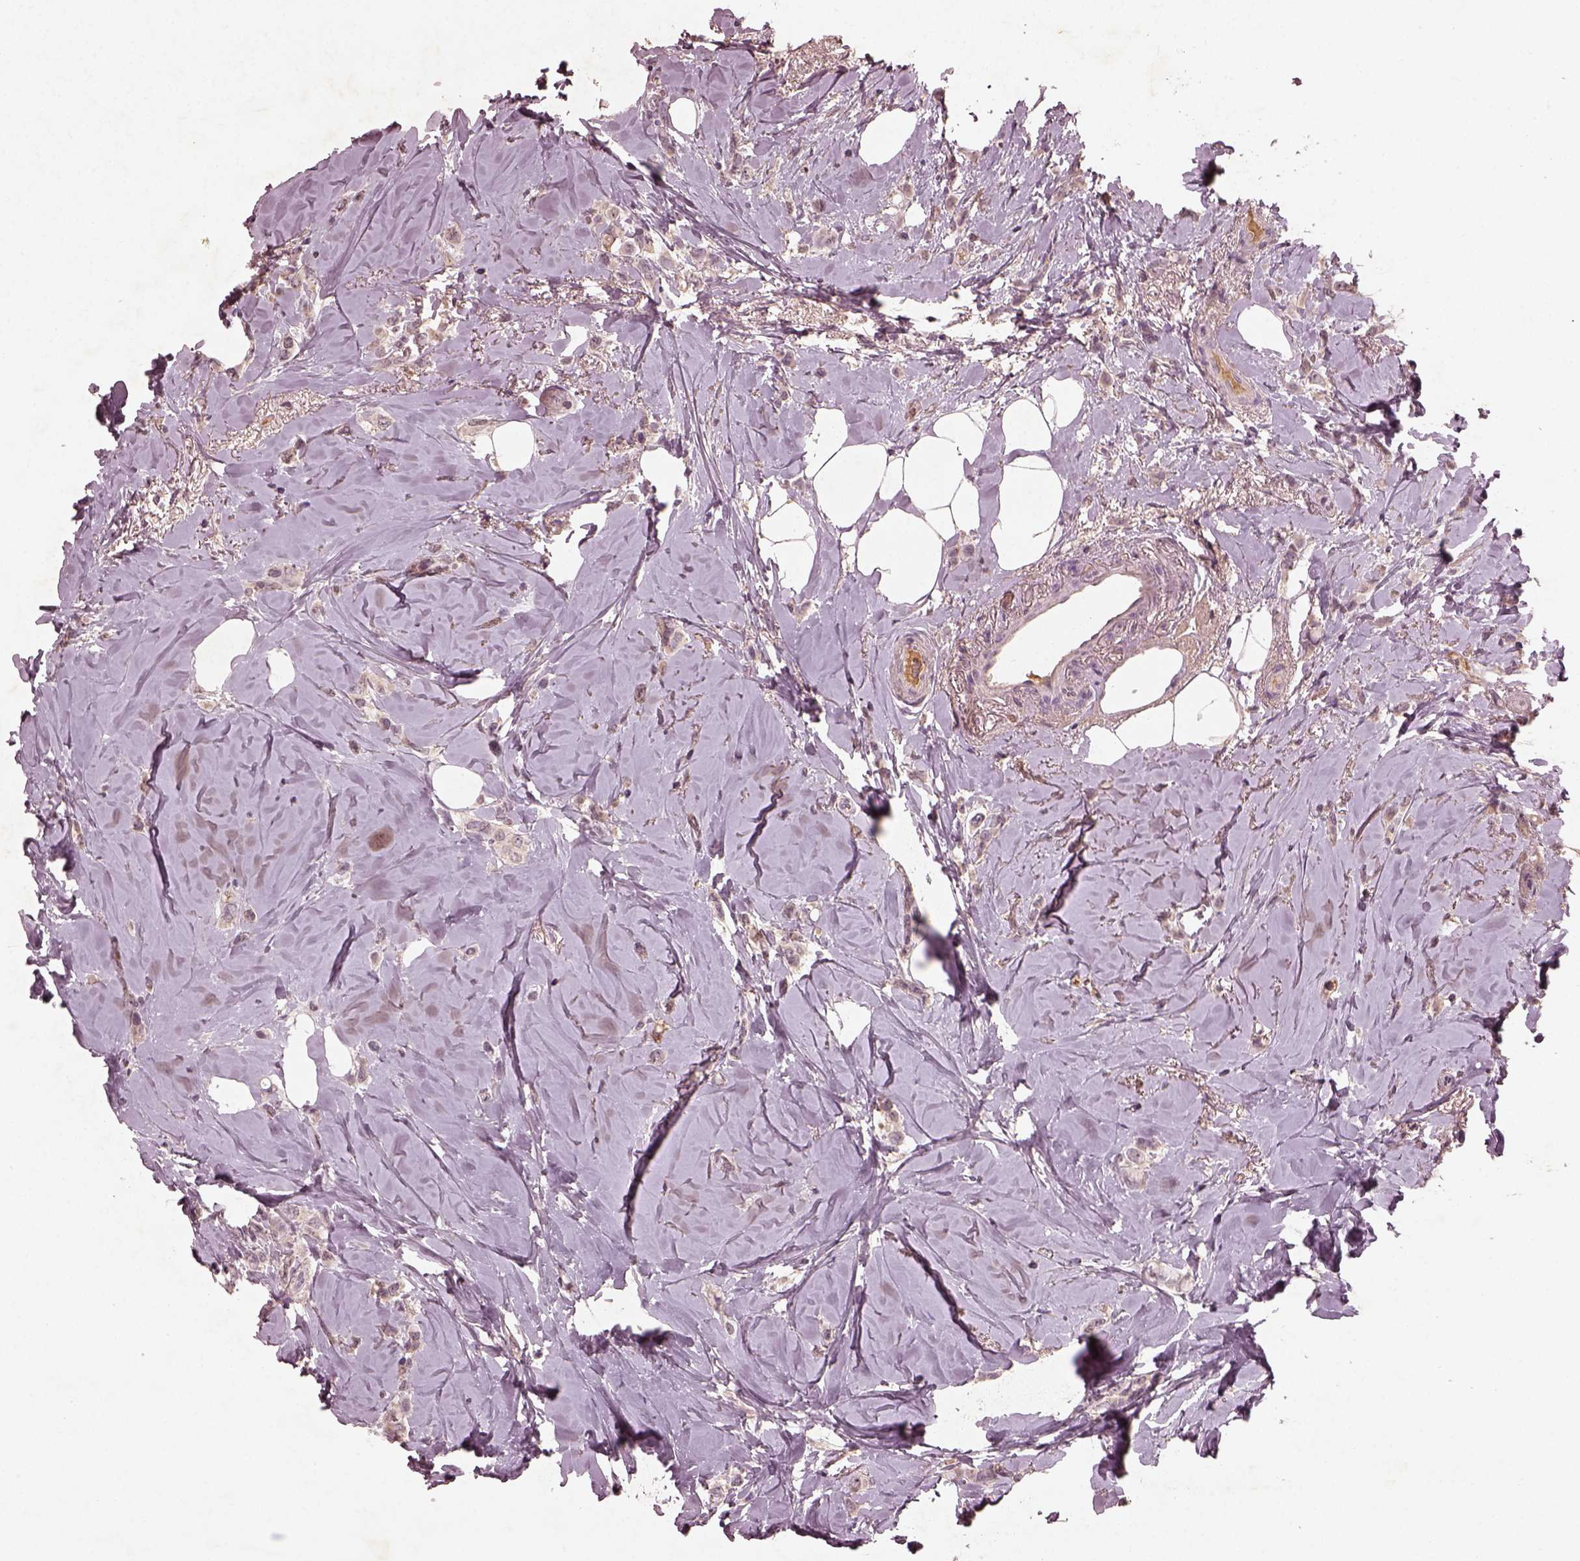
{"staining": {"intensity": "negative", "quantity": "none", "location": "none"}, "tissue": "breast cancer", "cell_type": "Tumor cells", "image_type": "cancer", "snomed": [{"axis": "morphology", "description": "Lobular carcinoma"}, {"axis": "topography", "description": "Breast"}], "caption": "There is no significant positivity in tumor cells of breast cancer.", "gene": "FRRS1L", "patient": {"sex": "female", "age": 66}}